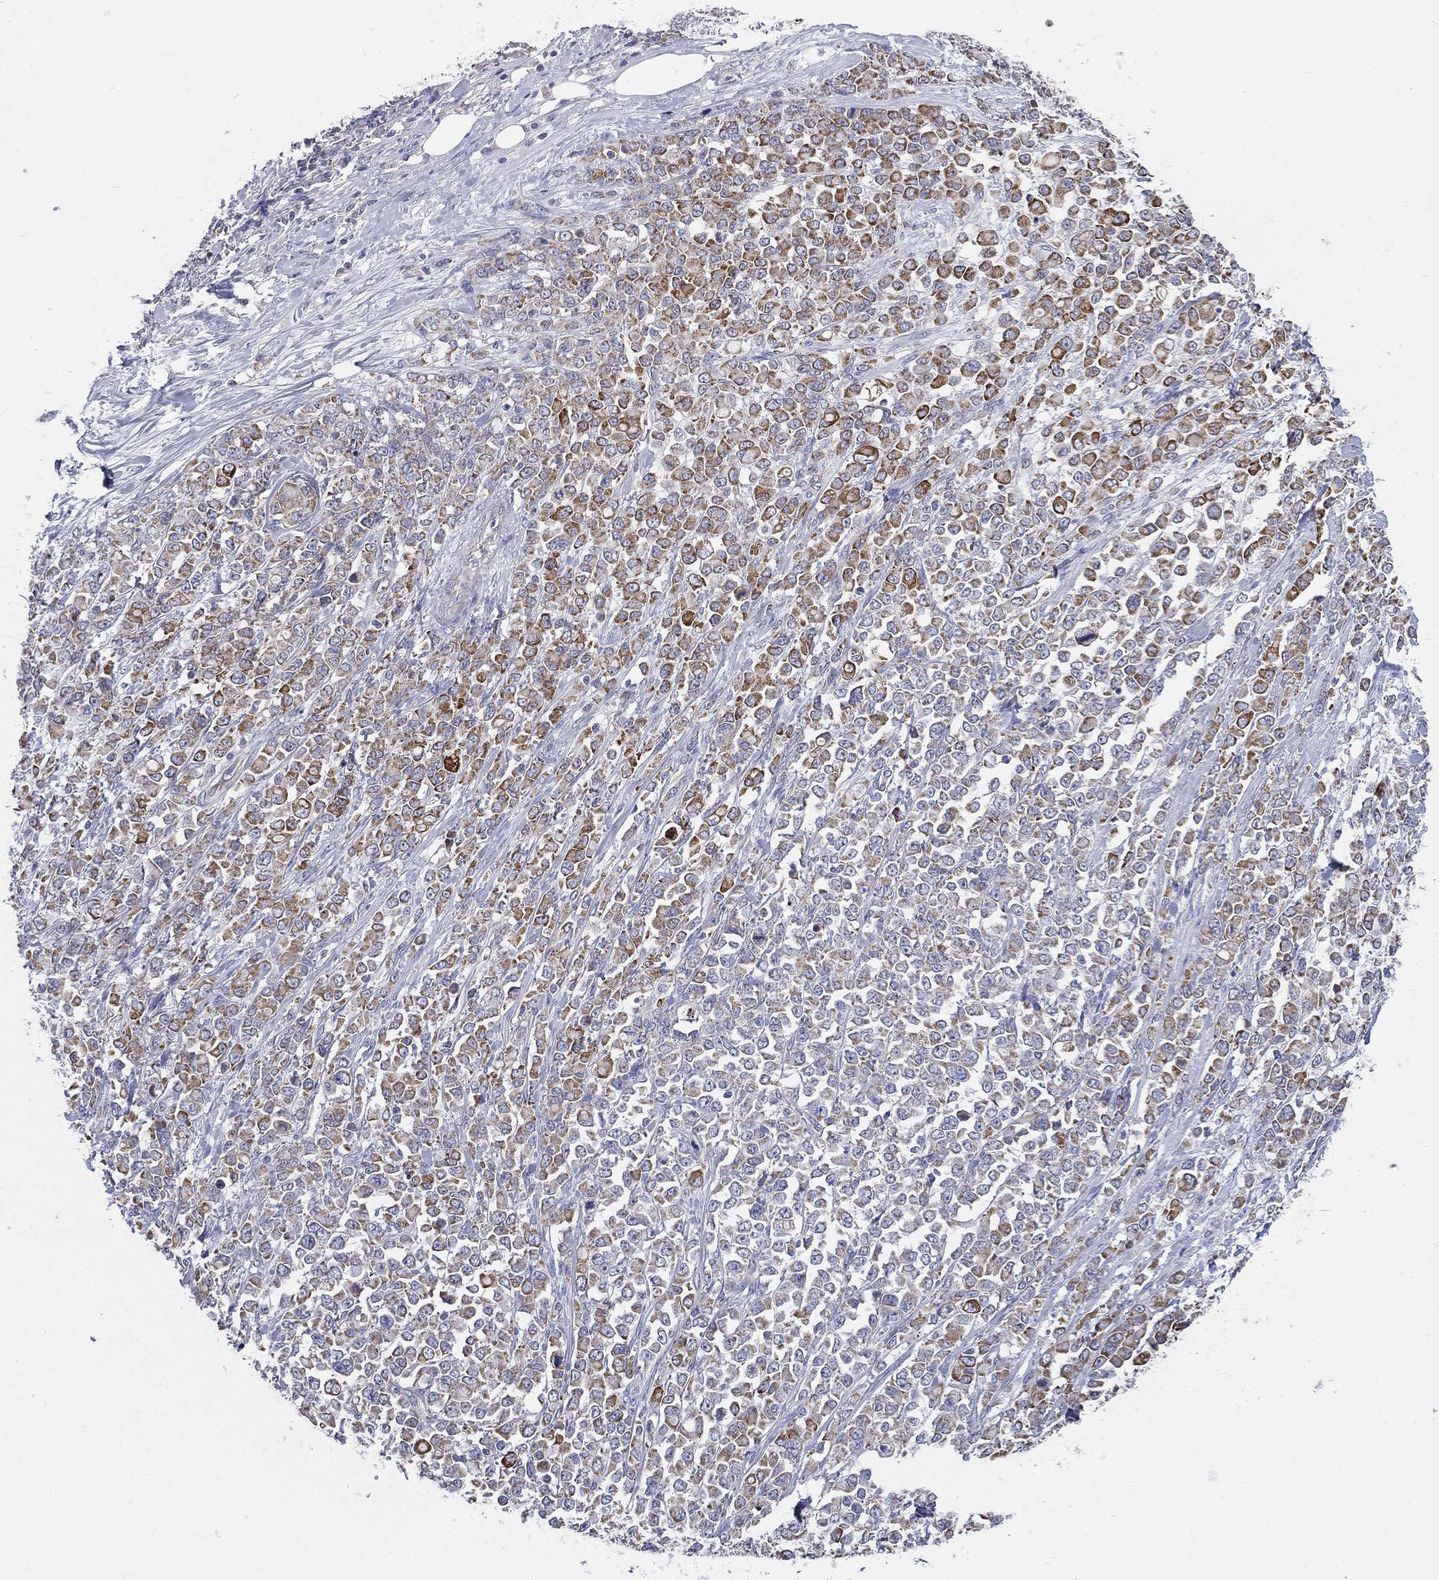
{"staining": {"intensity": "strong", "quantity": ">75%", "location": "cytoplasmic/membranous"}, "tissue": "stomach cancer", "cell_type": "Tumor cells", "image_type": "cancer", "snomed": [{"axis": "morphology", "description": "Adenocarcinoma, NOS"}, {"axis": "topography", "description": "Stomach"}], "caption": "The image shows a brown stain indicating the presence of a protein in the cytoplasmic/membranous of tumor cells in adenocarcinoma (stomach).", "gene": "PWWP3A", "patient": {"sex": "female", "age": 76}}